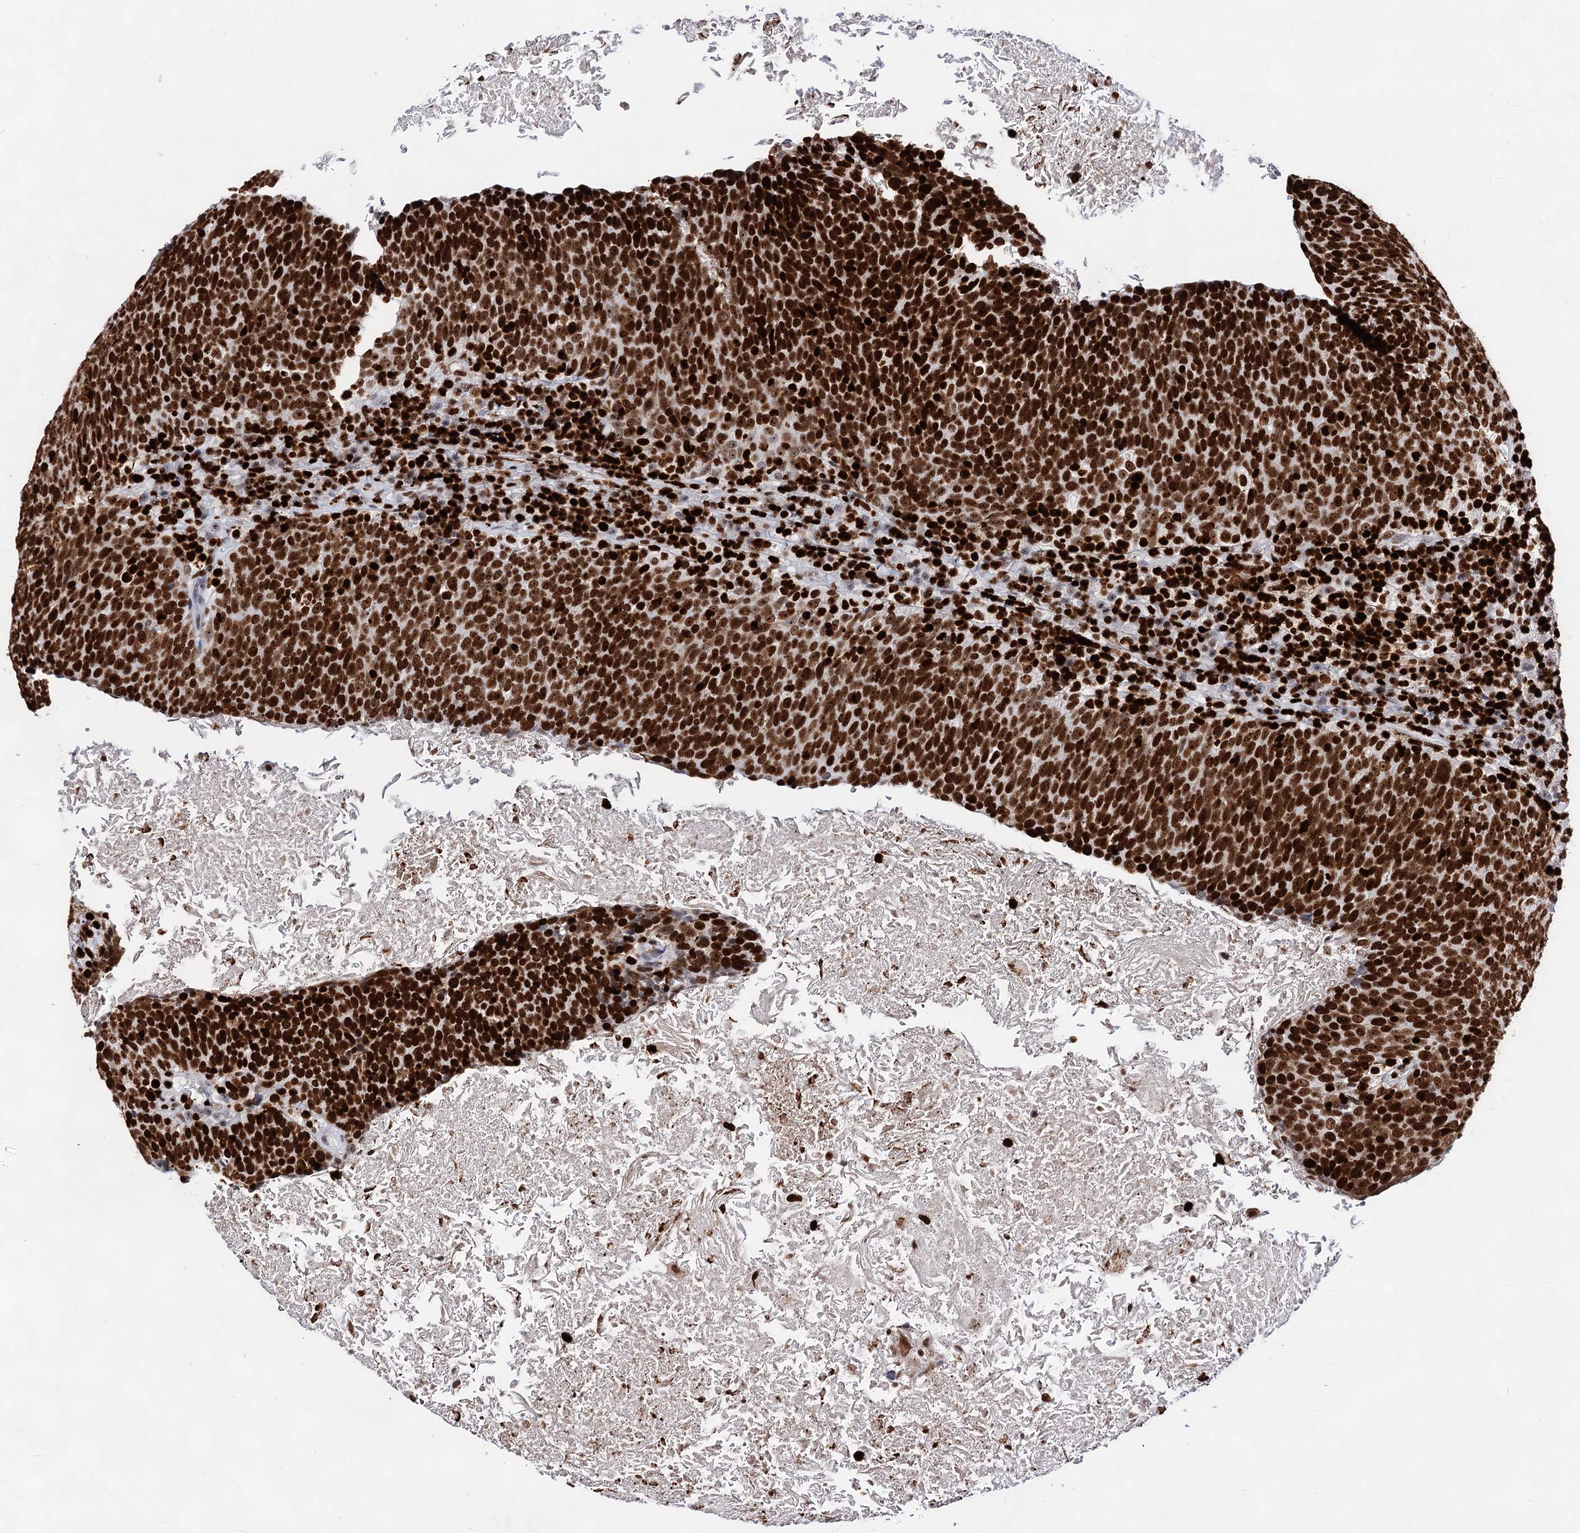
{"staining": {"intensity": "strong", "quantity": ">75%", "location": "nuclear"}, "tissue": "head and neck cancer", "cell_type": "Tumor cells", "image_type": "cancer", "snomed": [{"axis": "morphology", "description": "Squamous cell carcinoma, NOS"}, {"axis": "morphology", "description": "Squamous cell carcinoma, metastatic, NOS"}, {"axis": "topography", "description": "Lymph node"}, {"axis": "topography", "description": "Head-Neck"}], "caption": "Brown immunohistochemical staining in human head and neck metastatic squamous cell carcinoma demonstrates strong nuclear staining in about >75% of tumor cells.", "gene": "HMGB2", "patient": {"sex": "male", "age": 62}}